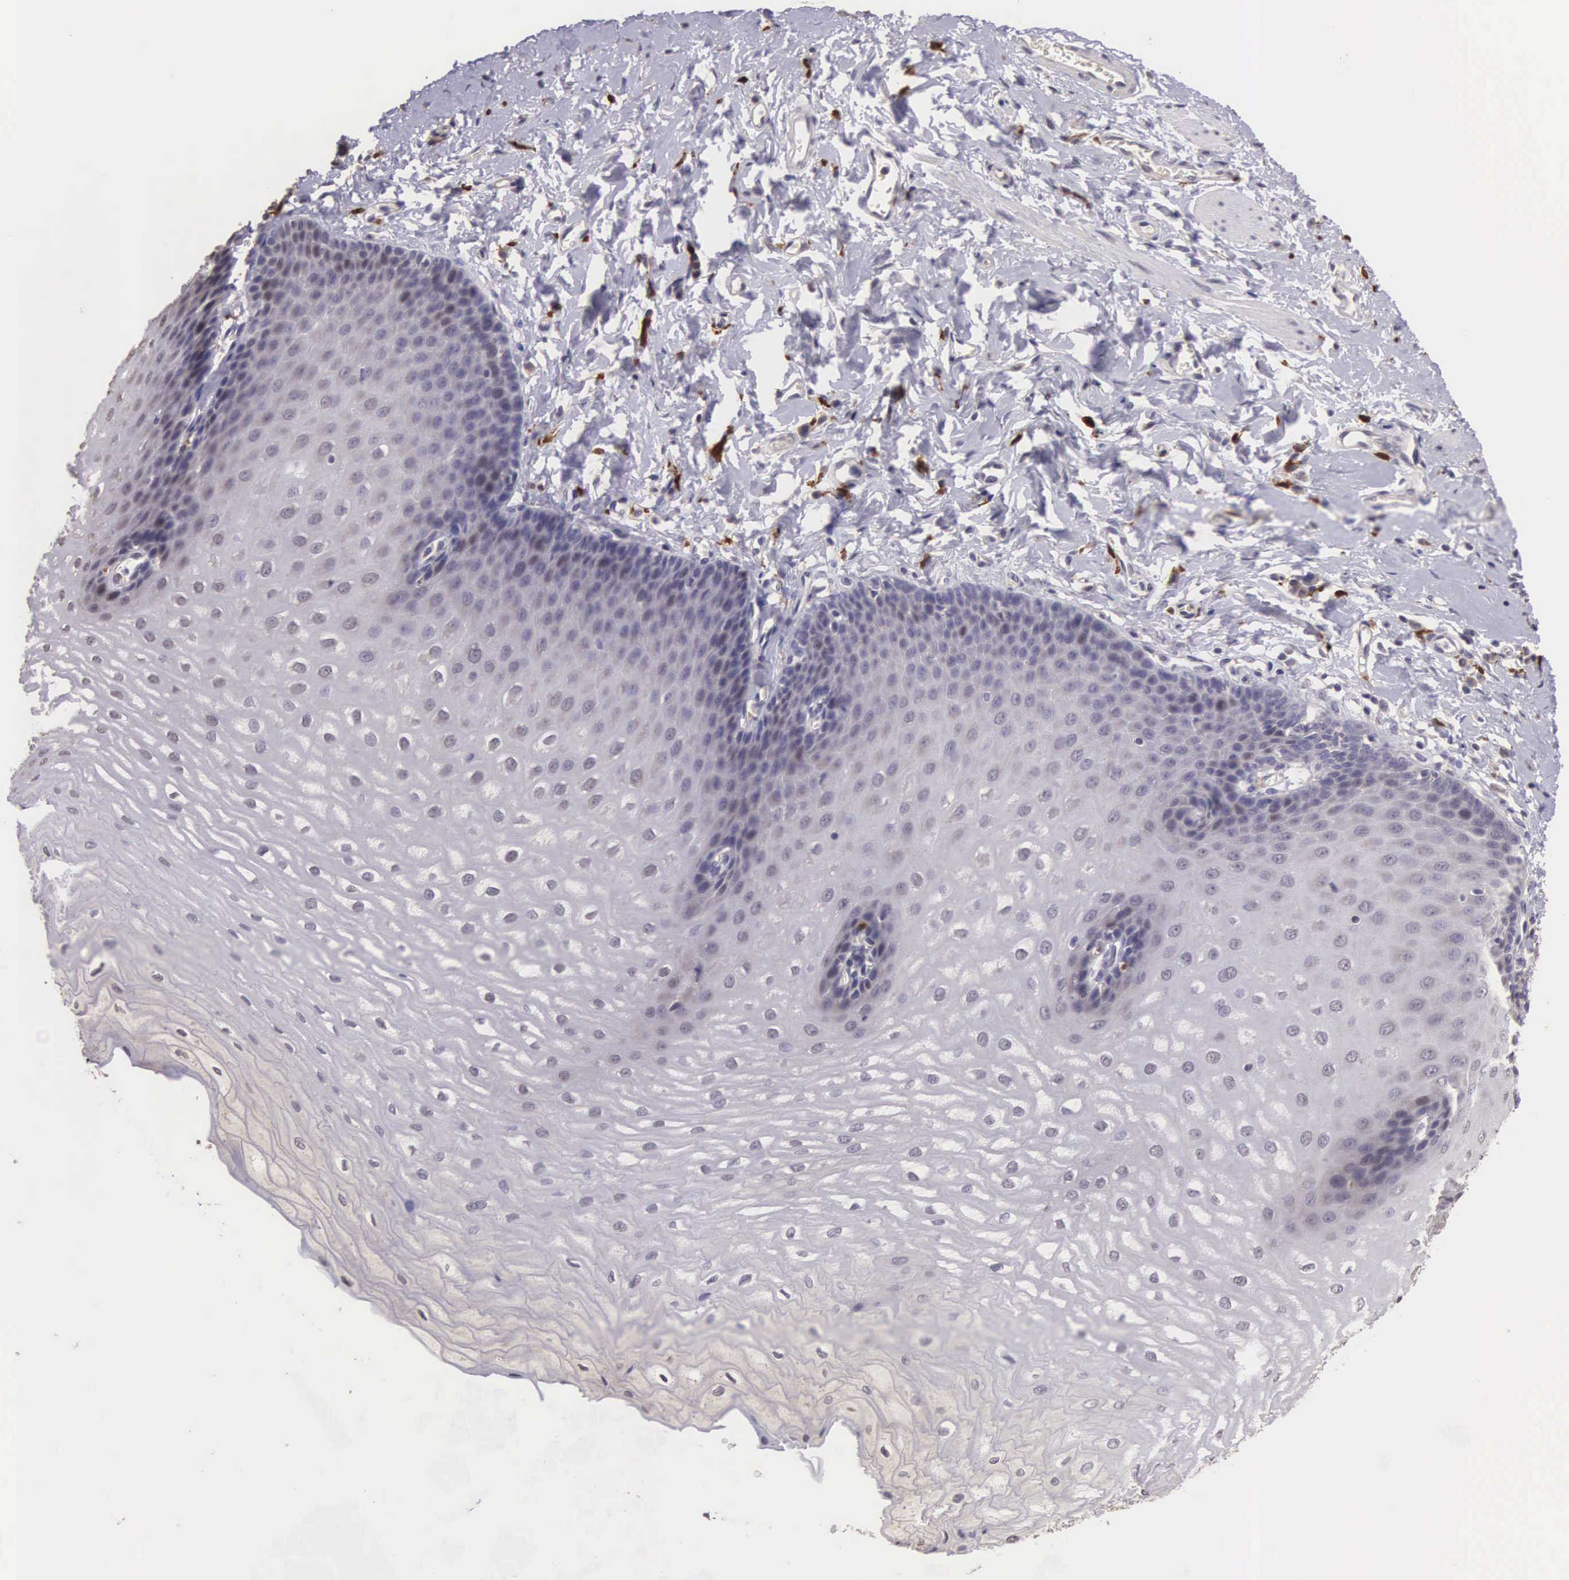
{"staining": {"intensity": "weak", "quantity": "<25%", "location": "cytoplasmic/membranous"}, "tissue": "esophagus", "cell_type": "Squamous epithelial cells", "image_type": "normal", "snomed": [{"axis": "morphology", "description": "Normal tissue, NOS"}, {"axis": "topography", "description": "Esophagus"}], "caption": "This is a micrograph of immunohistochemistry (IHC) staining of benign esophagus, which shows no staining in squamous epithelial cells. The staining was performed using DAB to visualize the protein expression in brown, while the nuclei were stained in blue with hematoxylin (Magnification: 20x).", "gene": "CDC45", "patient": {"sex": "male", "age": 70}}